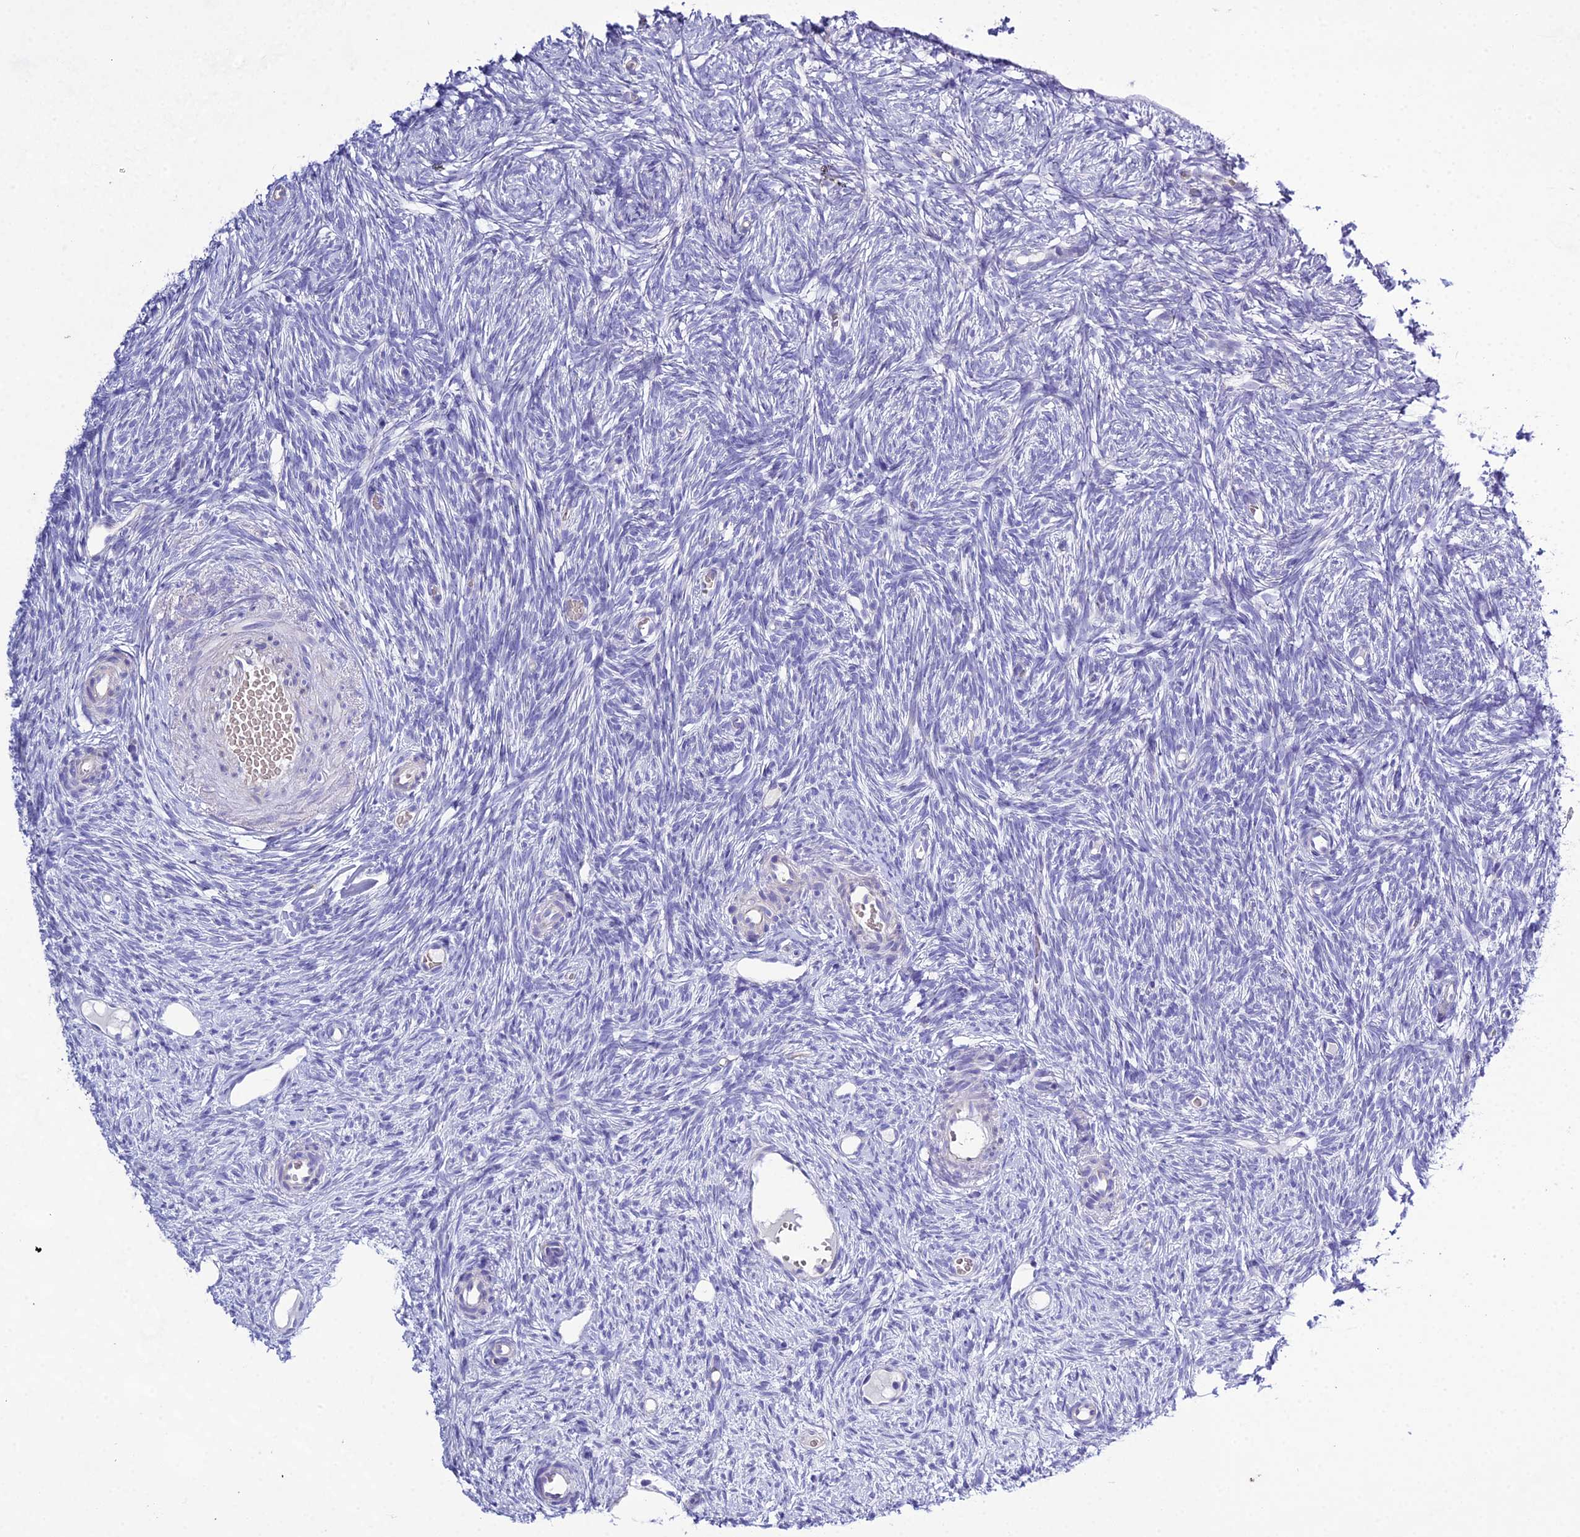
{"staining": {"intensity": "negative", "quantity": "none", "location": "none"}, "tissue": "ovary", "cell_type": "Ovarian stroma cells", "image_type": "normal", "snomed": [{"axis": "morphology", "description": "Normal tissue, NOS"}, {"axis": "topography", "description": "Ovary"}], "caption": "The image demonstrates no significant positivity in ovarian stroma cells of ovary.", "gene": "OR1Q1", "patient": {"sex": "female", "age": 51}}